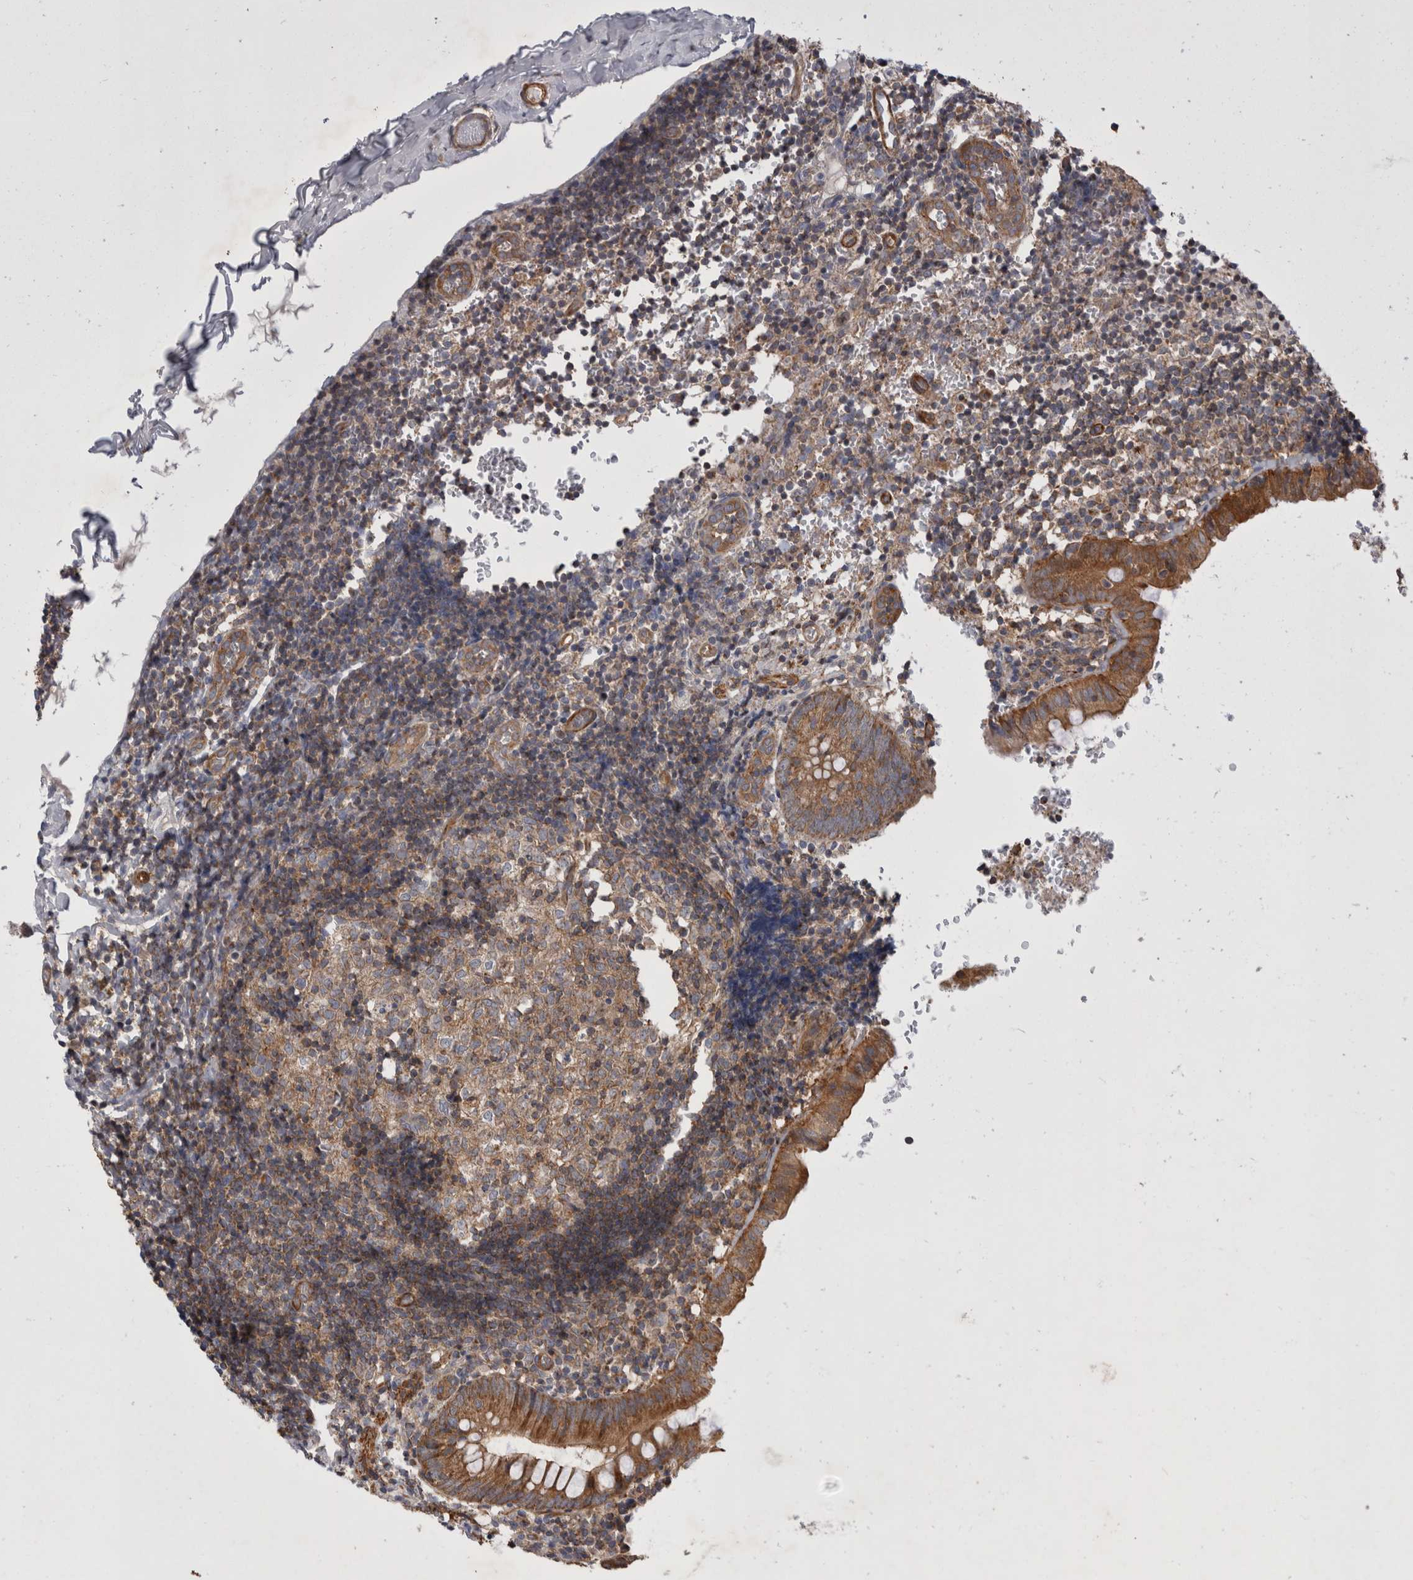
{"staining": {"intensity": "moderate", "quantity": ">75%", "location": "cytoplasmic/membranous"}, "tissue": "appendix", "cell_type": "Glandular cells", "image_type": "normal", "snomed": [{"axis": "morphology", "description": "Normal tissue, NOS"}, {"axis": "topography", "description": "Appendix"}], "caption": "This photomicrograph reveals immunohistochemistry (IHC) staining of benign appendix, with medium moderate cytoplasmic/membranous staining in about >75% of glandular cells.", "gene": "SFXN2", "patient": {"sex": "male", "age": 8}}